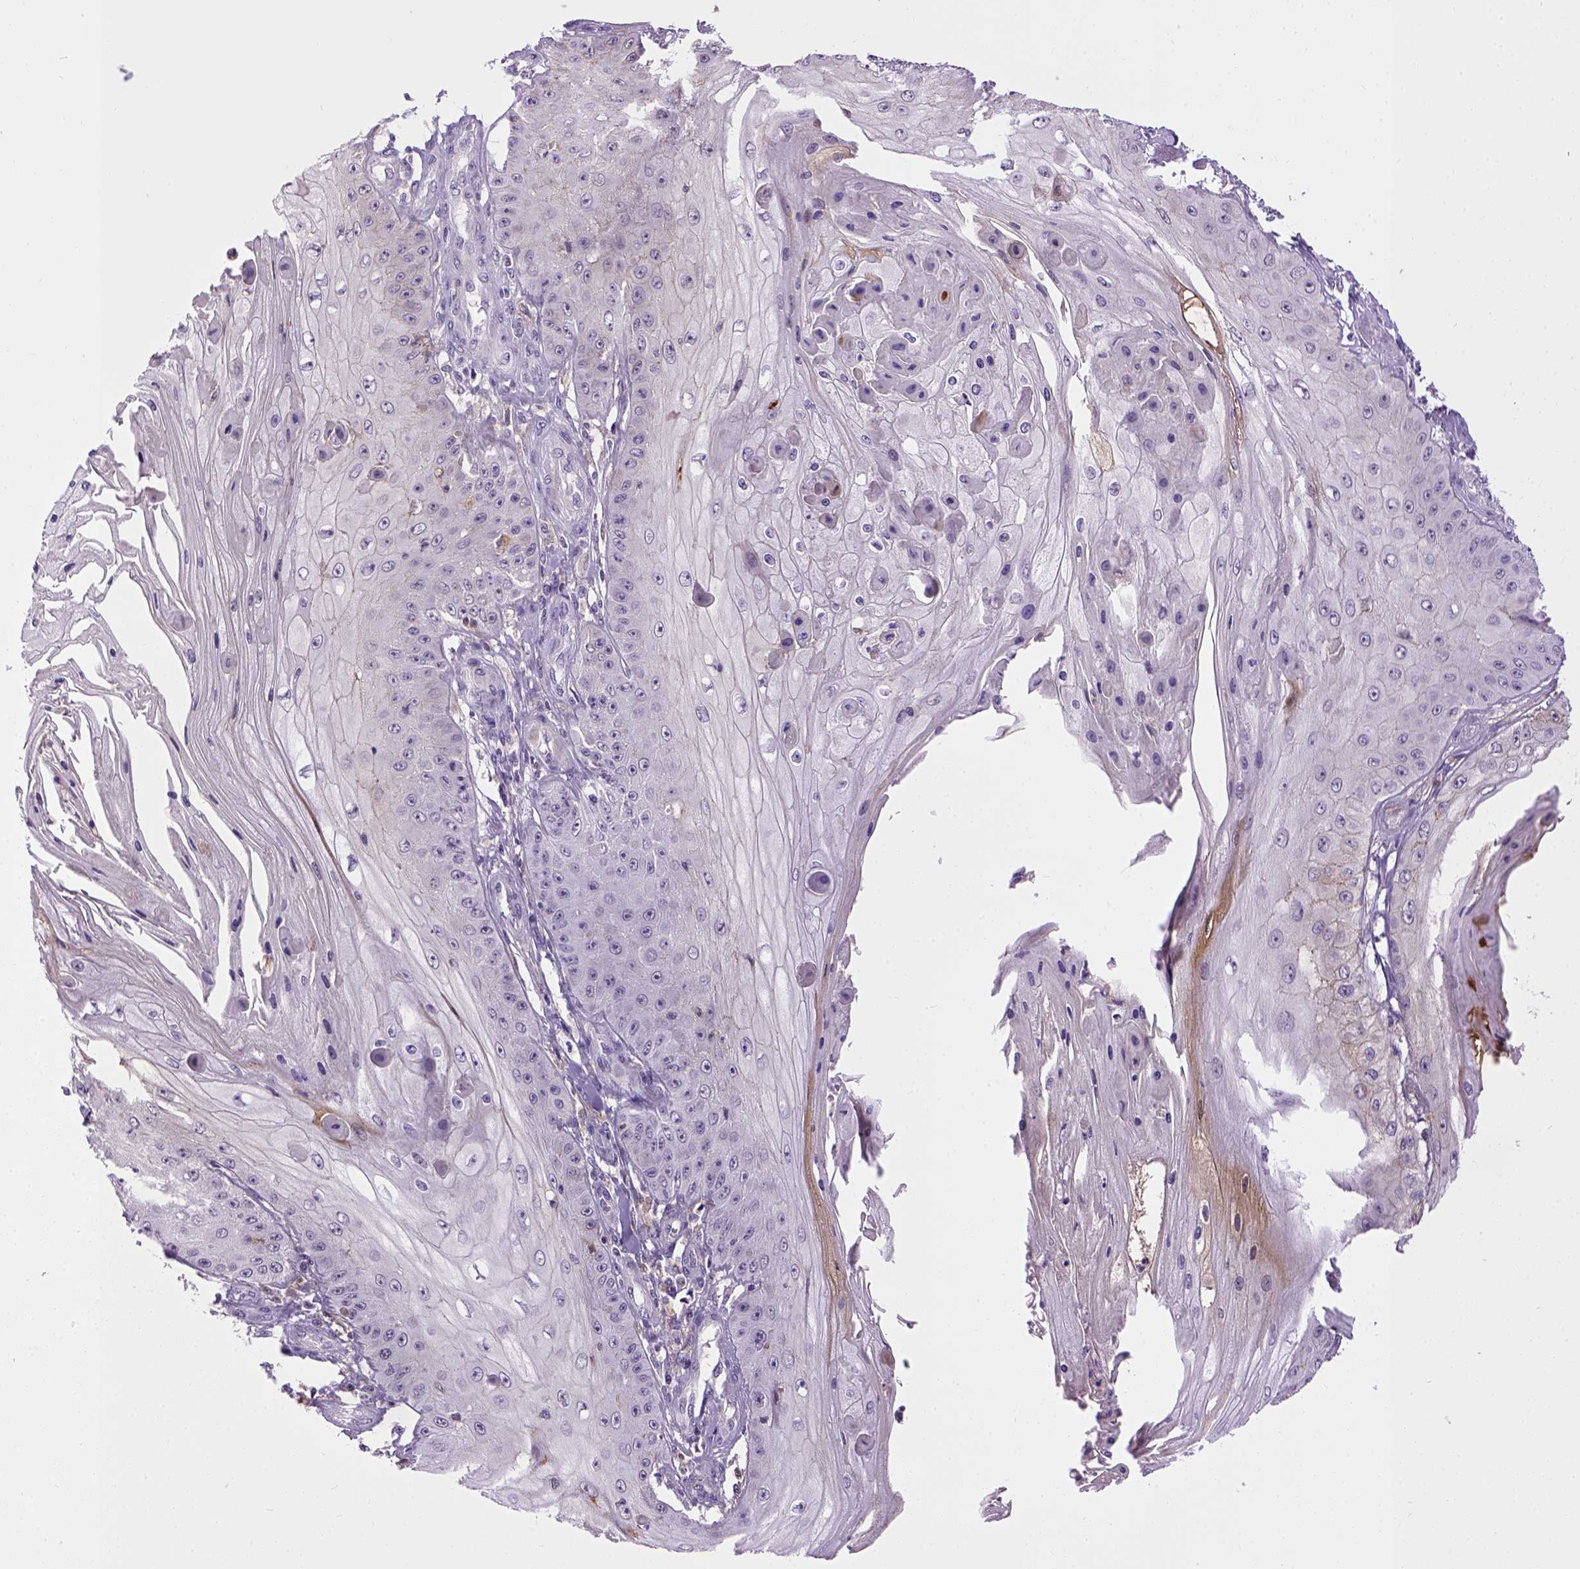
{"staining": {"intensity": "negative", "quantity": "none", "location": "none"}, "tissue": "skin cancer", "cell_type": "Tumor cells", "image_type": "cancer", "snomed": [{"axis": "morphology", "description": "Squamous cell carcinoma, NOS"}, {"axis": "topography", "description": "Skin"}], "caption": "Immunohistochemical staining of skin squamous cell carcinoma shows no significant expression in tumor cells.", "gene": "CDH1", "patient": {"sex": "male", "age": 70}}